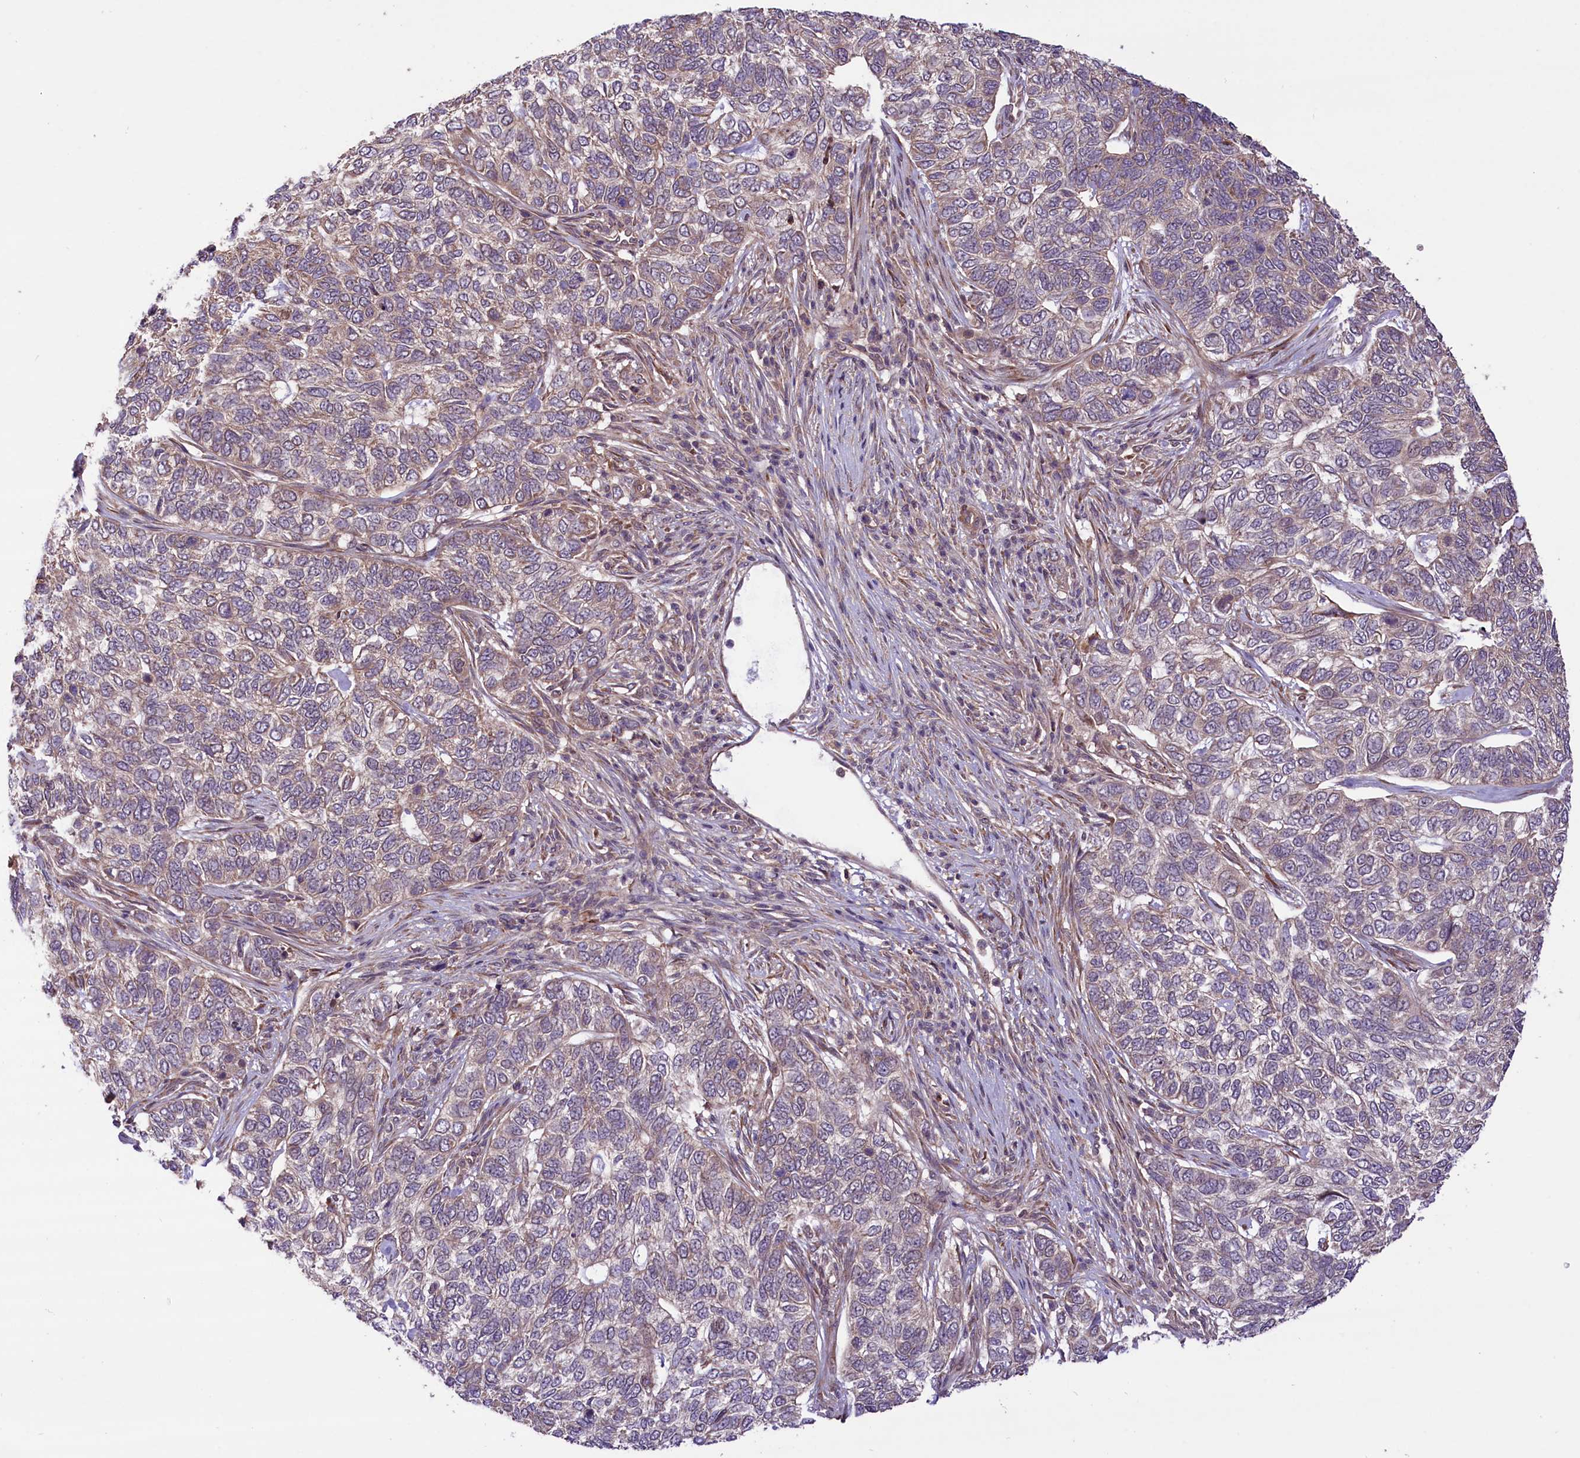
{"staining": {"intensity": "negative", "quantity": "none", "location": "none"}, "tissue": "skin cancer", "cell_type": "Tumor cells", "image_type": "cancer", "snomed": [{"axis": "morphology", "description": "Basal cell carcinoma"}, {"axis": "topography", "description": "Skin"}], "caption": "Immunohistochemistry (IHC) of human skin basal cell carcinoma displays no expression in tumor cells.", "gene": "HDAC5", "patient": {"sex": "female", "age": 65}}